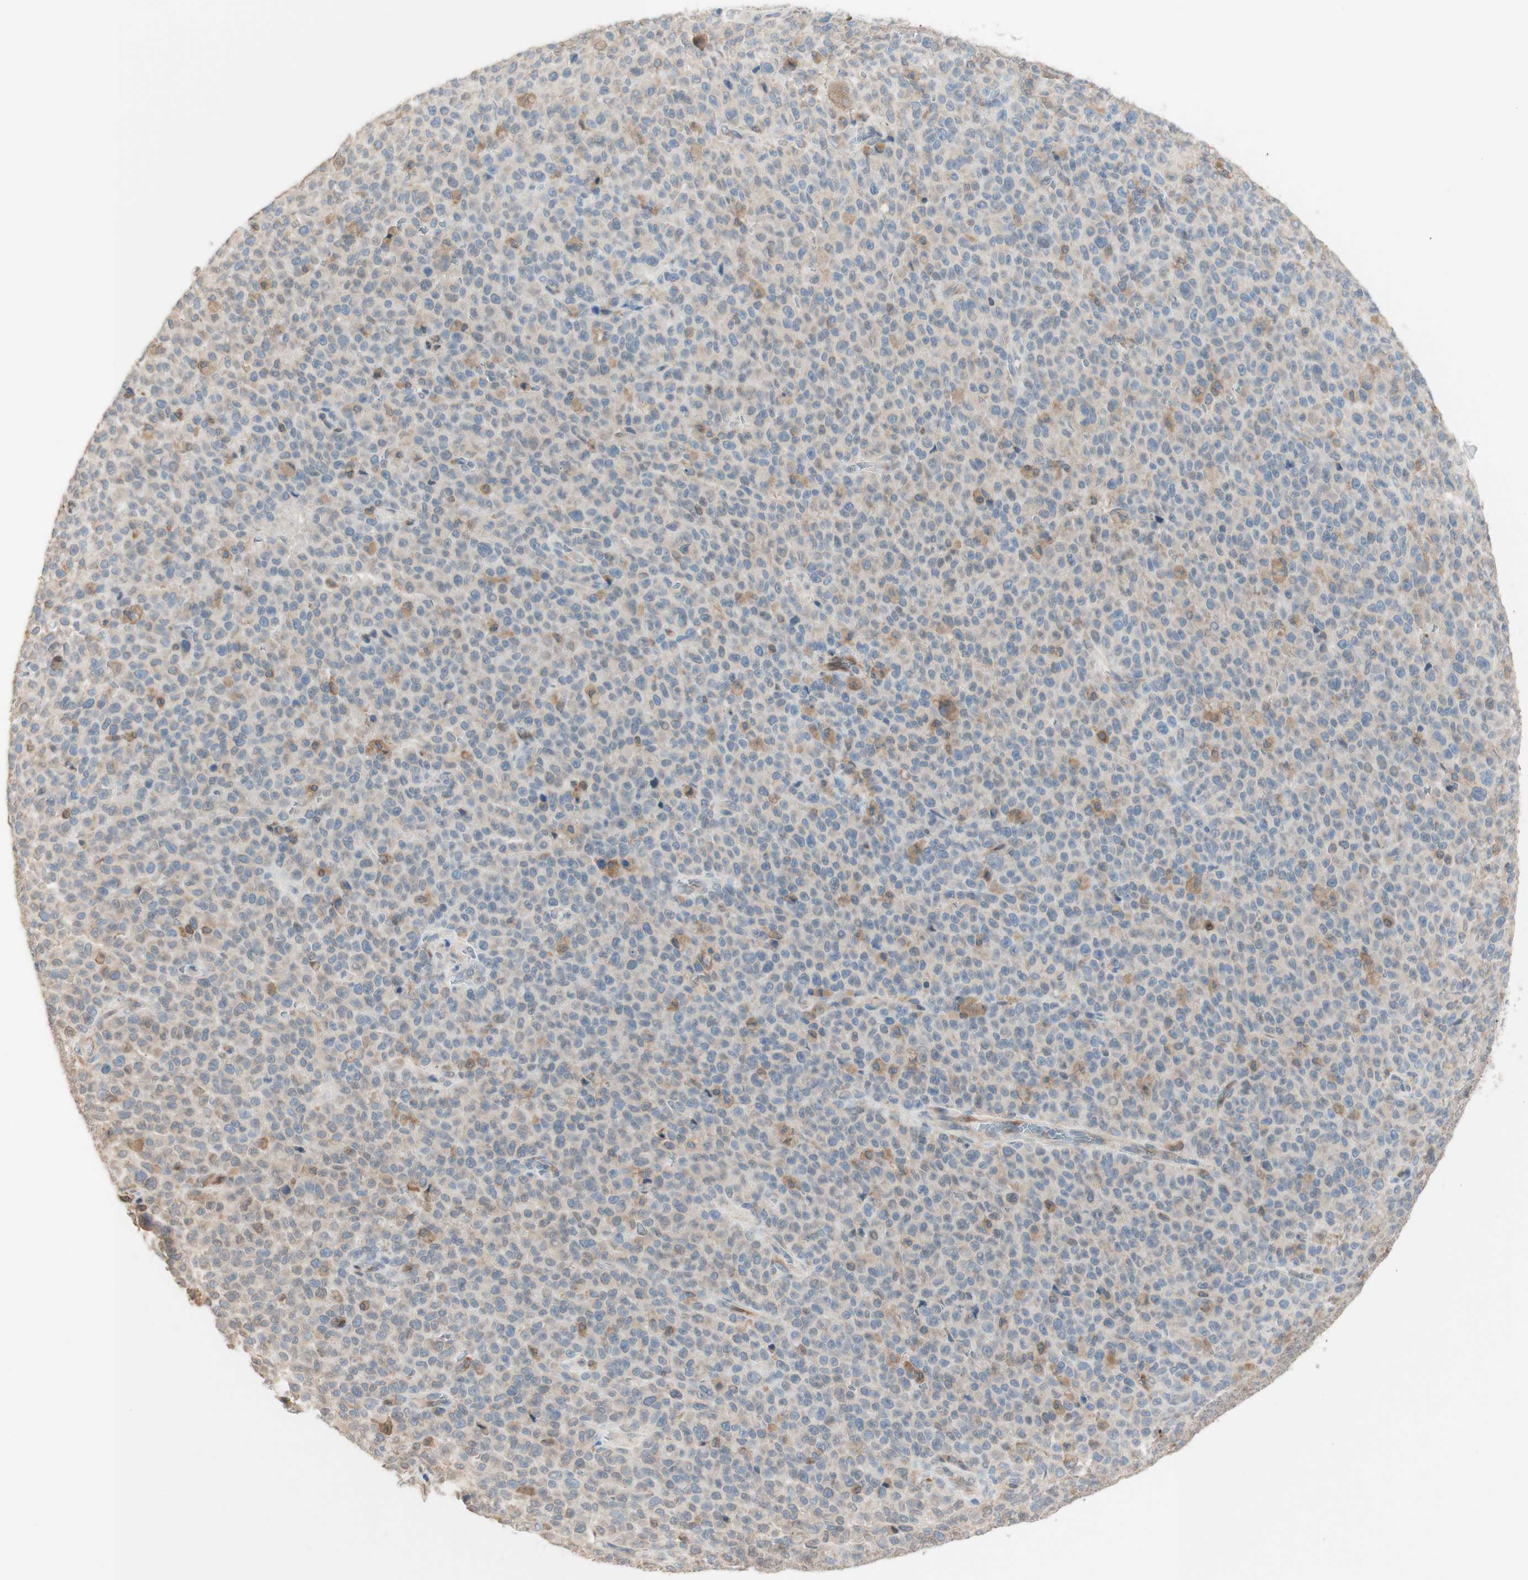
{"staining": {"intensity": "weak", "quantity": "25%-75%", "location": "cytoplasmic/membranous"}, "tissue": "melanoma", "cell_type": "Tumor cells", "image_type": "cancer", "snomed": [{"axis": "morphology", "description": "Malignant melanoma, NOS"}, {"axis": "topography", "description": "Skin"}], "caption": "Human malignant melanoma stained for a protein (brown) reveals weak cytoplasmic/membranous positive positivity in approximately 25%-75% of tumor cells.", "gene": "COMT", "patient": {"sex": "female", "age": 82}}